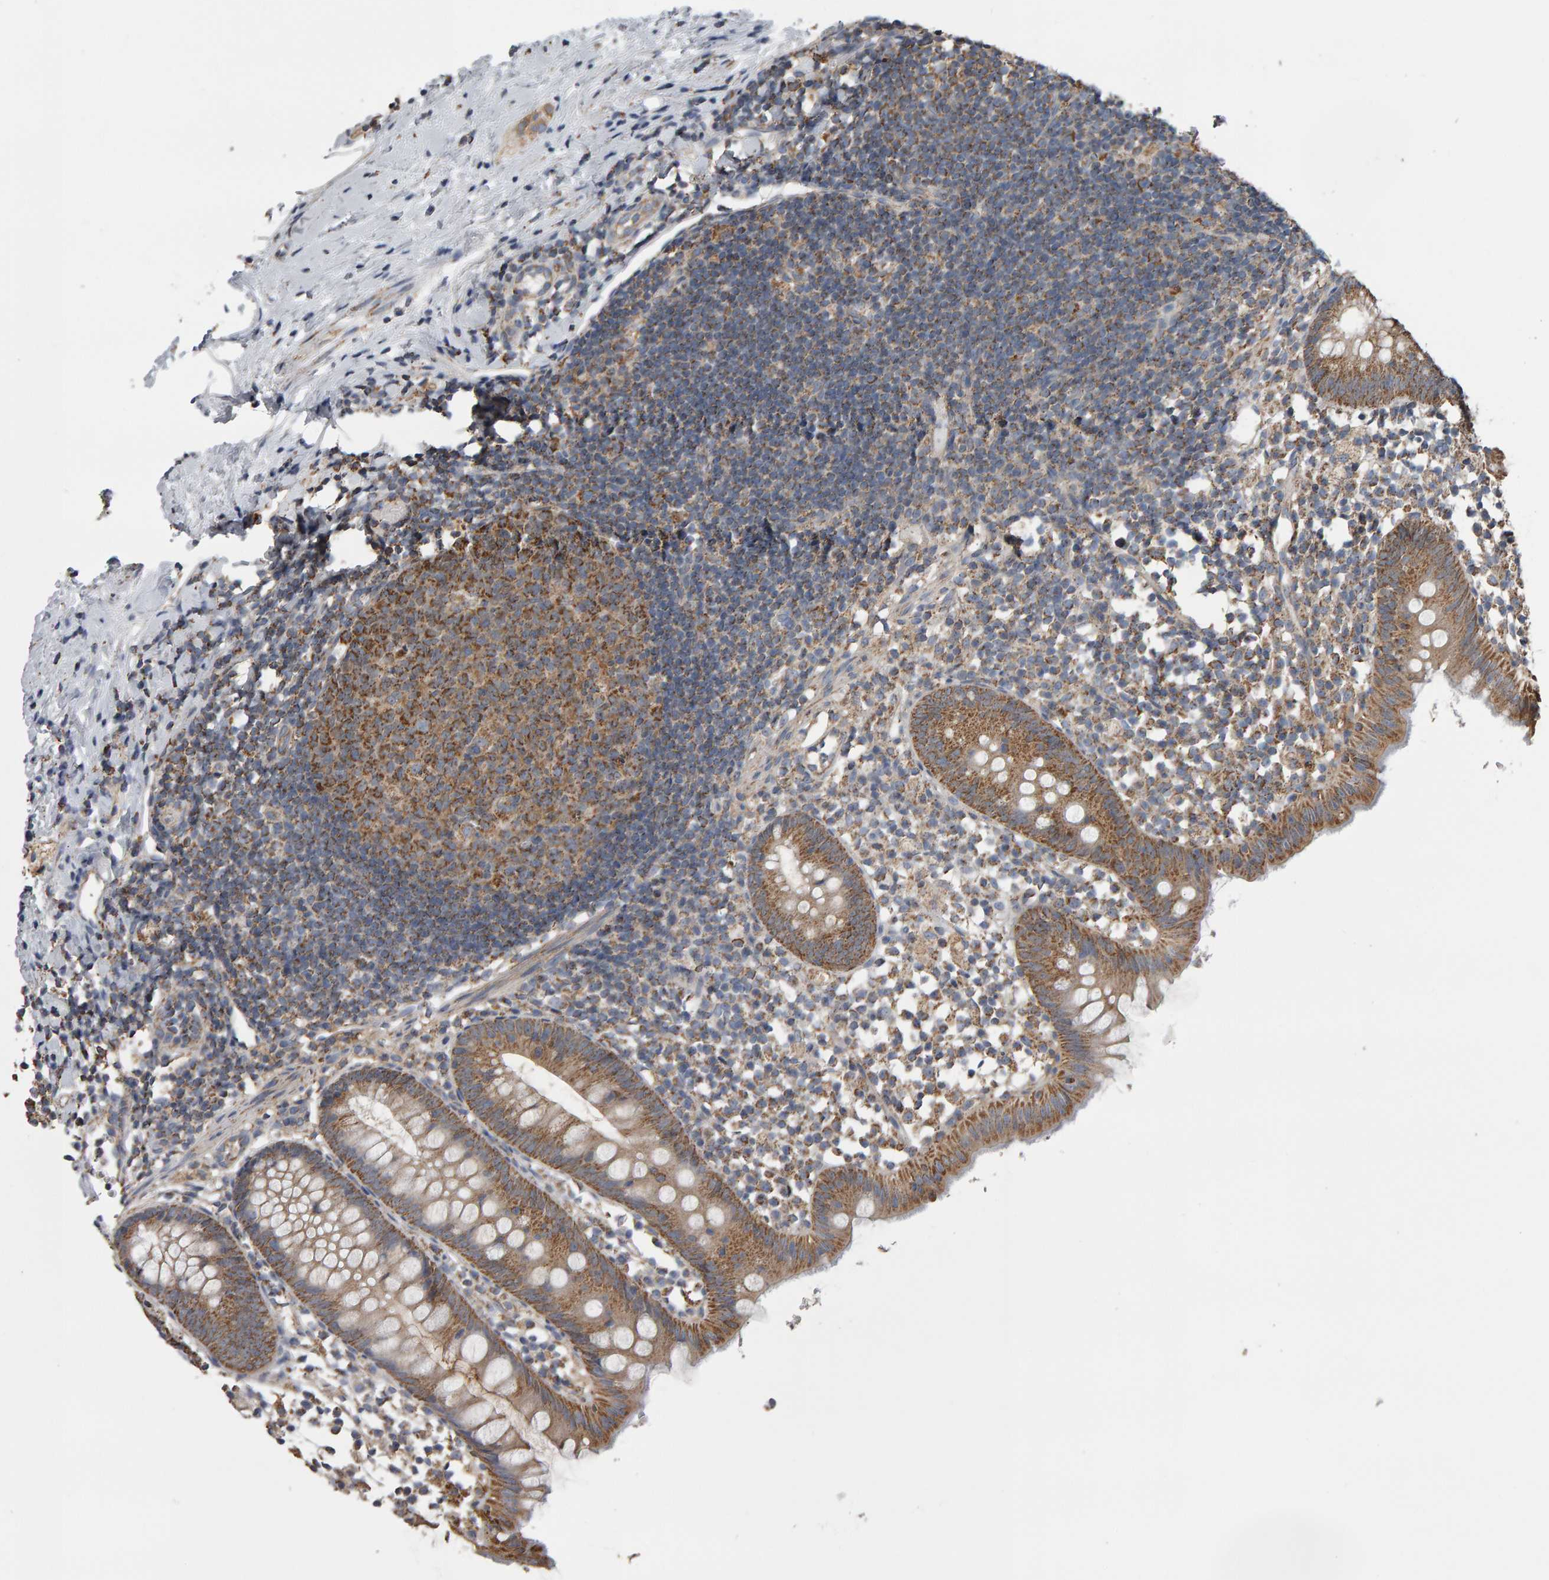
{"staining": {"intensity": "moderate", "quantity": ">75%", "location": "cytoplasmic/membranous"}, "tissue": "appendix", "cell_type": "Glandular cells", "image_type": "normal", "snomed": [{"axis": "morphology", "description": "Normal tissue, NOS"}, {"axis": "topography", "description": "Appendix"}], "caption": "Appendix stained with DAB (3,3'-diaminobenzidine) IHC demonstrates medium levels of moderate cytoplasmic/membranous positivity in about >75% of glandular cells.", "gene": "TOM1L1", "patient": {"sex": "female", "age": 20}}